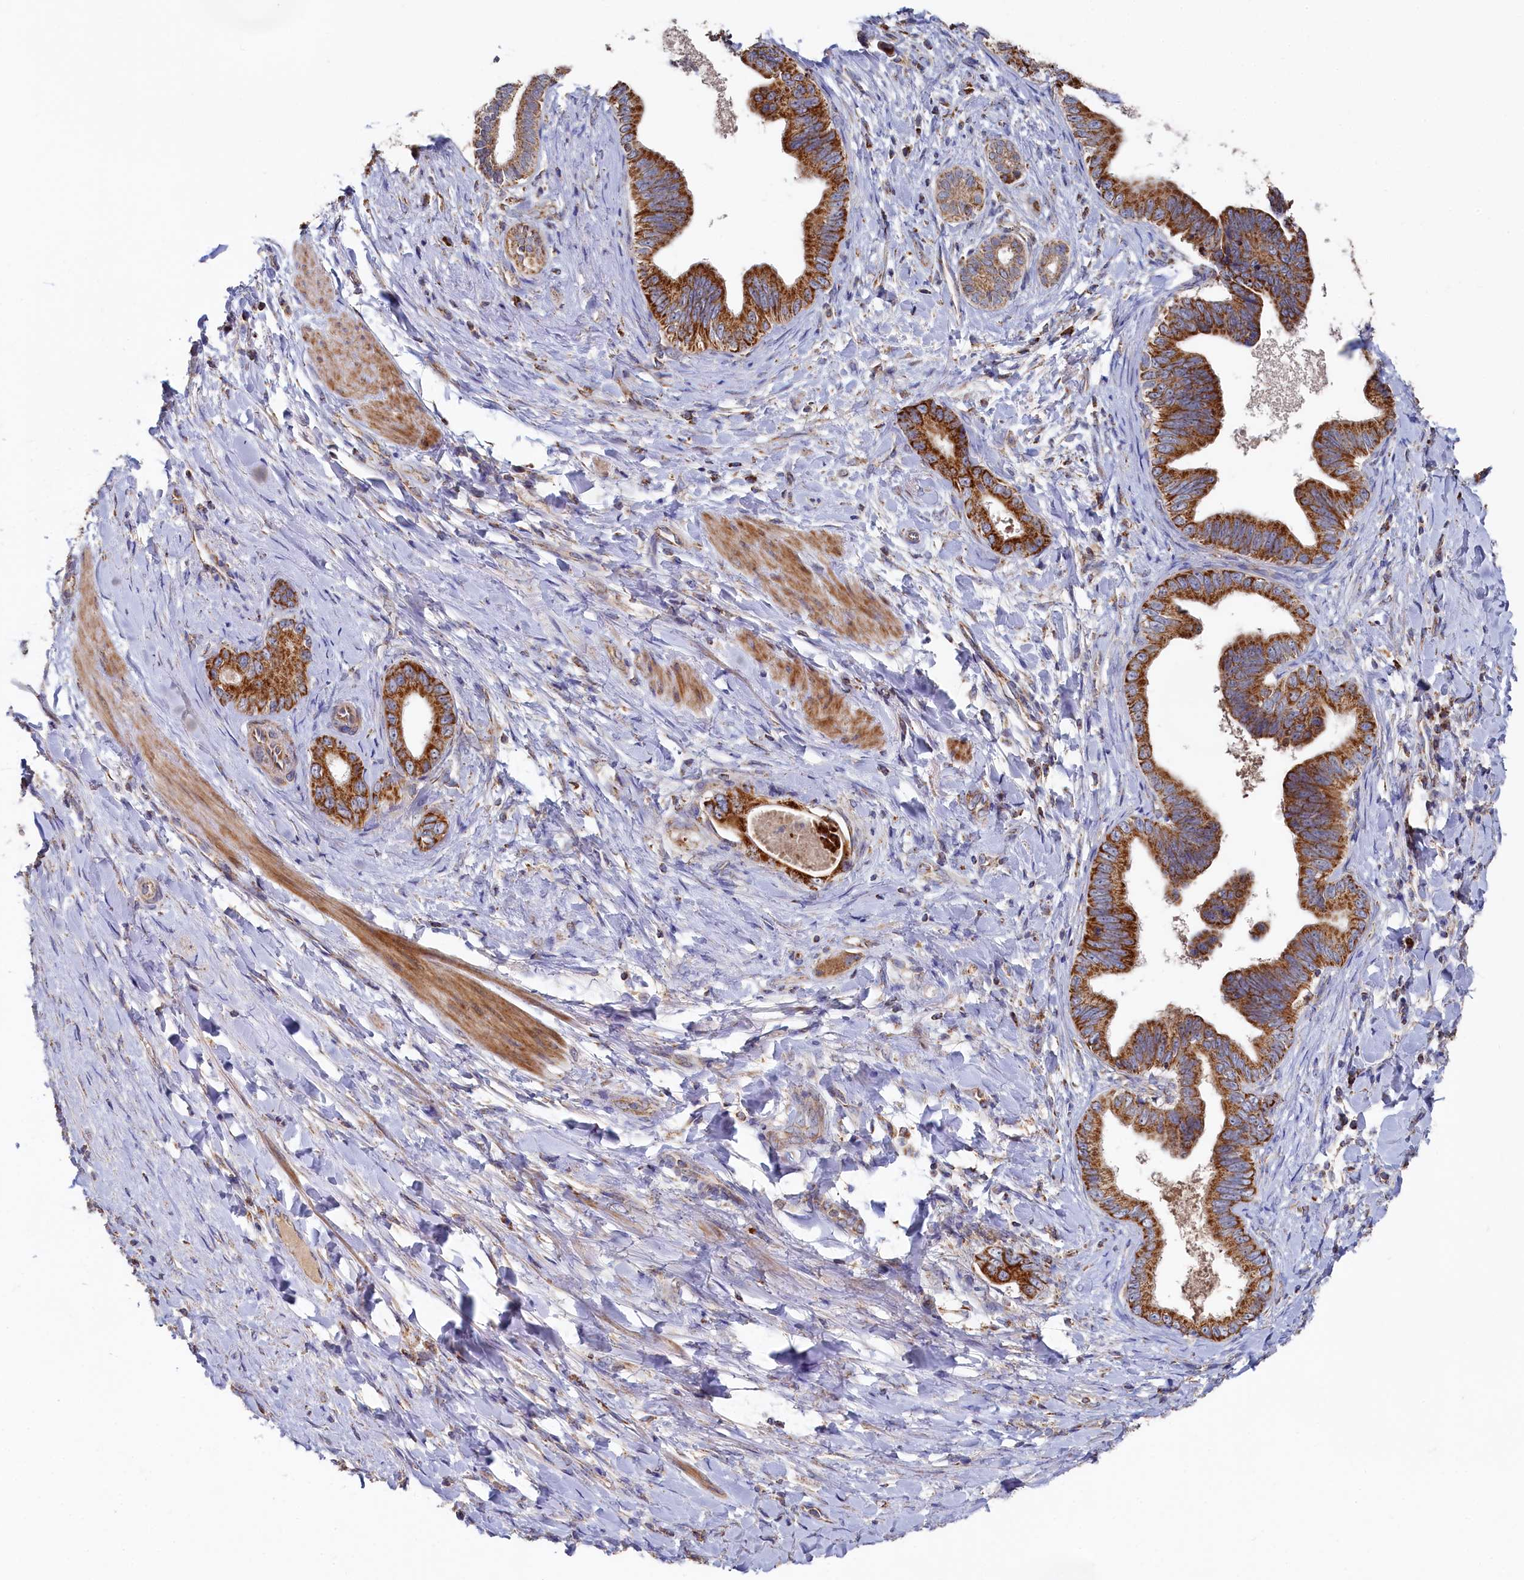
{"staining": {"intensity": "strong", "quantity": ">75%", "location": "cytoplasmic/membranous"}, "tissue": "pancreatic cancer", "cell_type": "Tumor cells", "image_type": "cancer", "snomed": [{"axis": "morphology", "description": "Adenocarcinoma, NOS"}, {"axis": "topography", "description": "Pancreas"}], "caption": "Pancreatic adenocarcinoma stained with IHC reveals strong cytoplasmic/membranous staining in approximately >75% of tumor cells.", "gene": "HAUS2", "patient": {"sex": "female", "age": 55}}